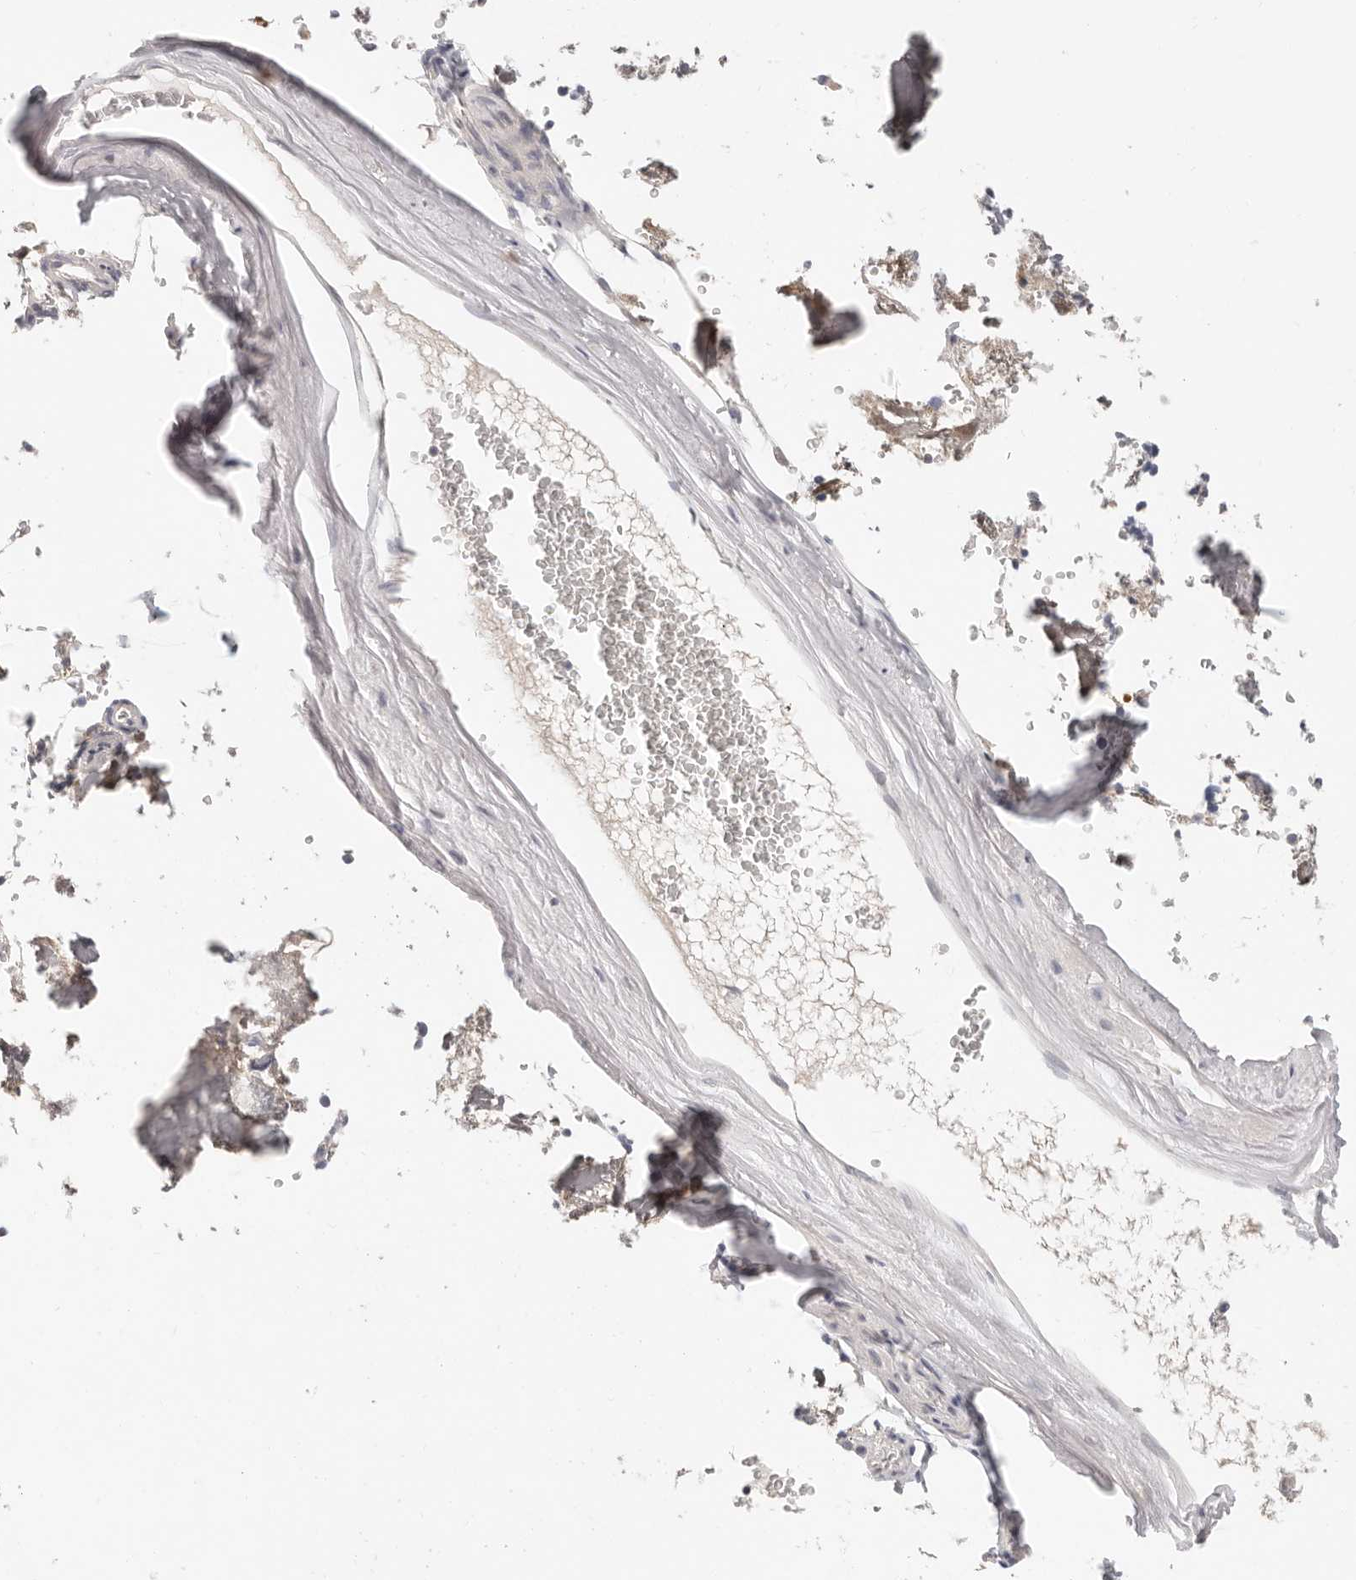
{"staining": {"intensity": "moderate", "quantity": "<25%", "location": "cytoplasmic/membranous"}, "tissue": "bone marrow", "cell_type": "Hematopoietic cells", "image_type": "normal", "snomed": [{"axis": "morphology", "description": "Normal tissue, NOS"}, {"axis": "topography", "description": "Bone marrow"}], "caption": "Unremarkable bone marrow displays moderate cytoplasmic/membranous positivity in approximately <25% of hematopoietic cells, visualized by immunohistochemistry.", "gene": "TMEM63B", "patient": {"sex": "male", "age": 70}}